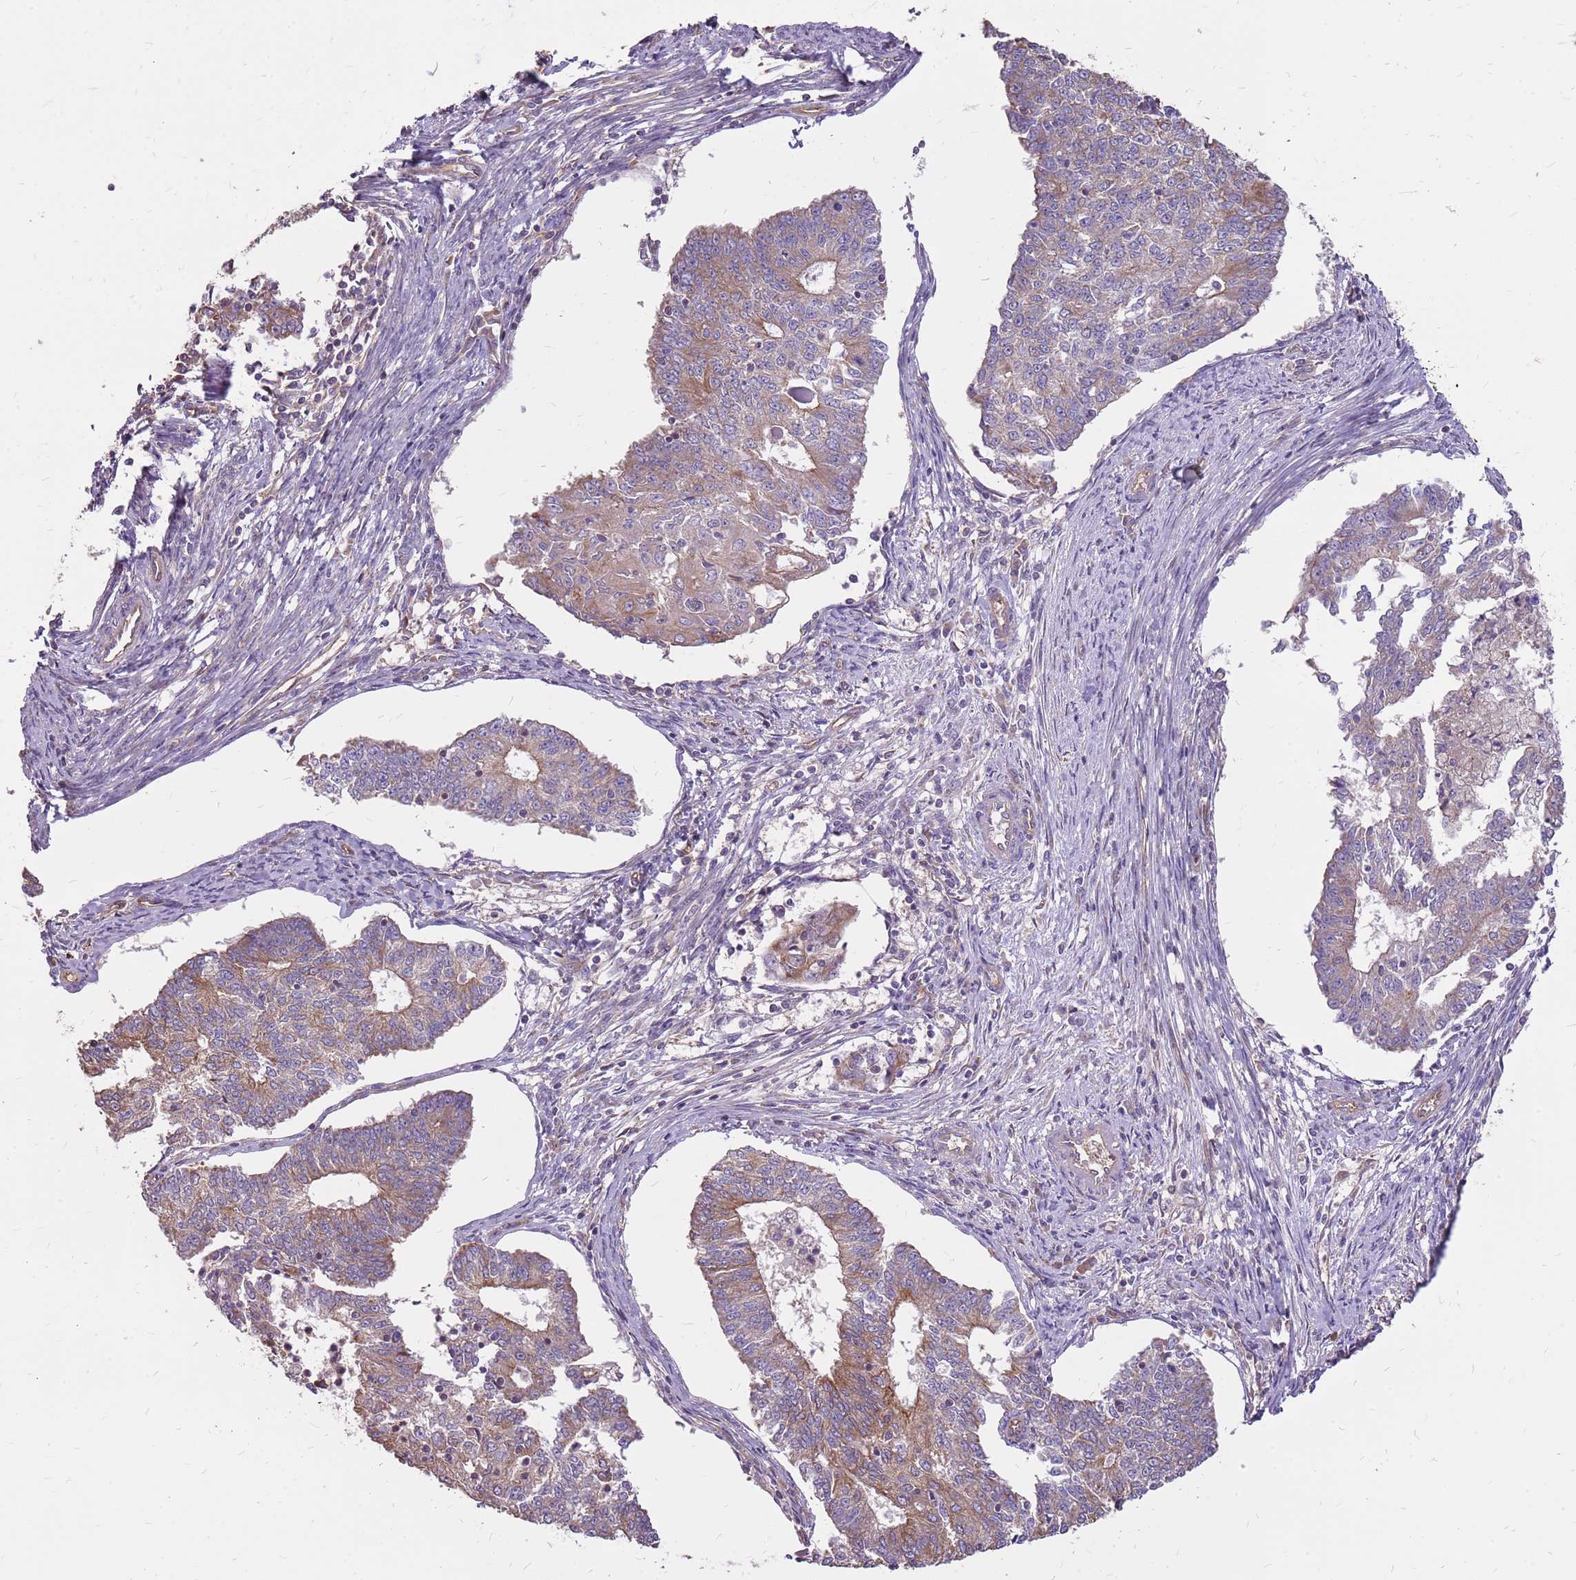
{"staining": {"intensity": "weak", "quantity": "25%-75%", "location": "cytoplasmic/membranous"}, "tissue": "endometrial cancer", "cell_type": "Tumor cells", "image_type": "cancer", "snomed": [{"axis": "morphology", "description": "Adenocarcinoma, NOS"}, {"axis": "topography", "description": "Endometrium"}], "caption": "Protein analysis of endometrial cancer (adenocarcinoma) tissue demonstrates weak cytoplasmic/membranous staining in approximately 25%-75% of tumor cells.", "gene": "WASHC4", "patient": {"sex": "female", "age": 56}}